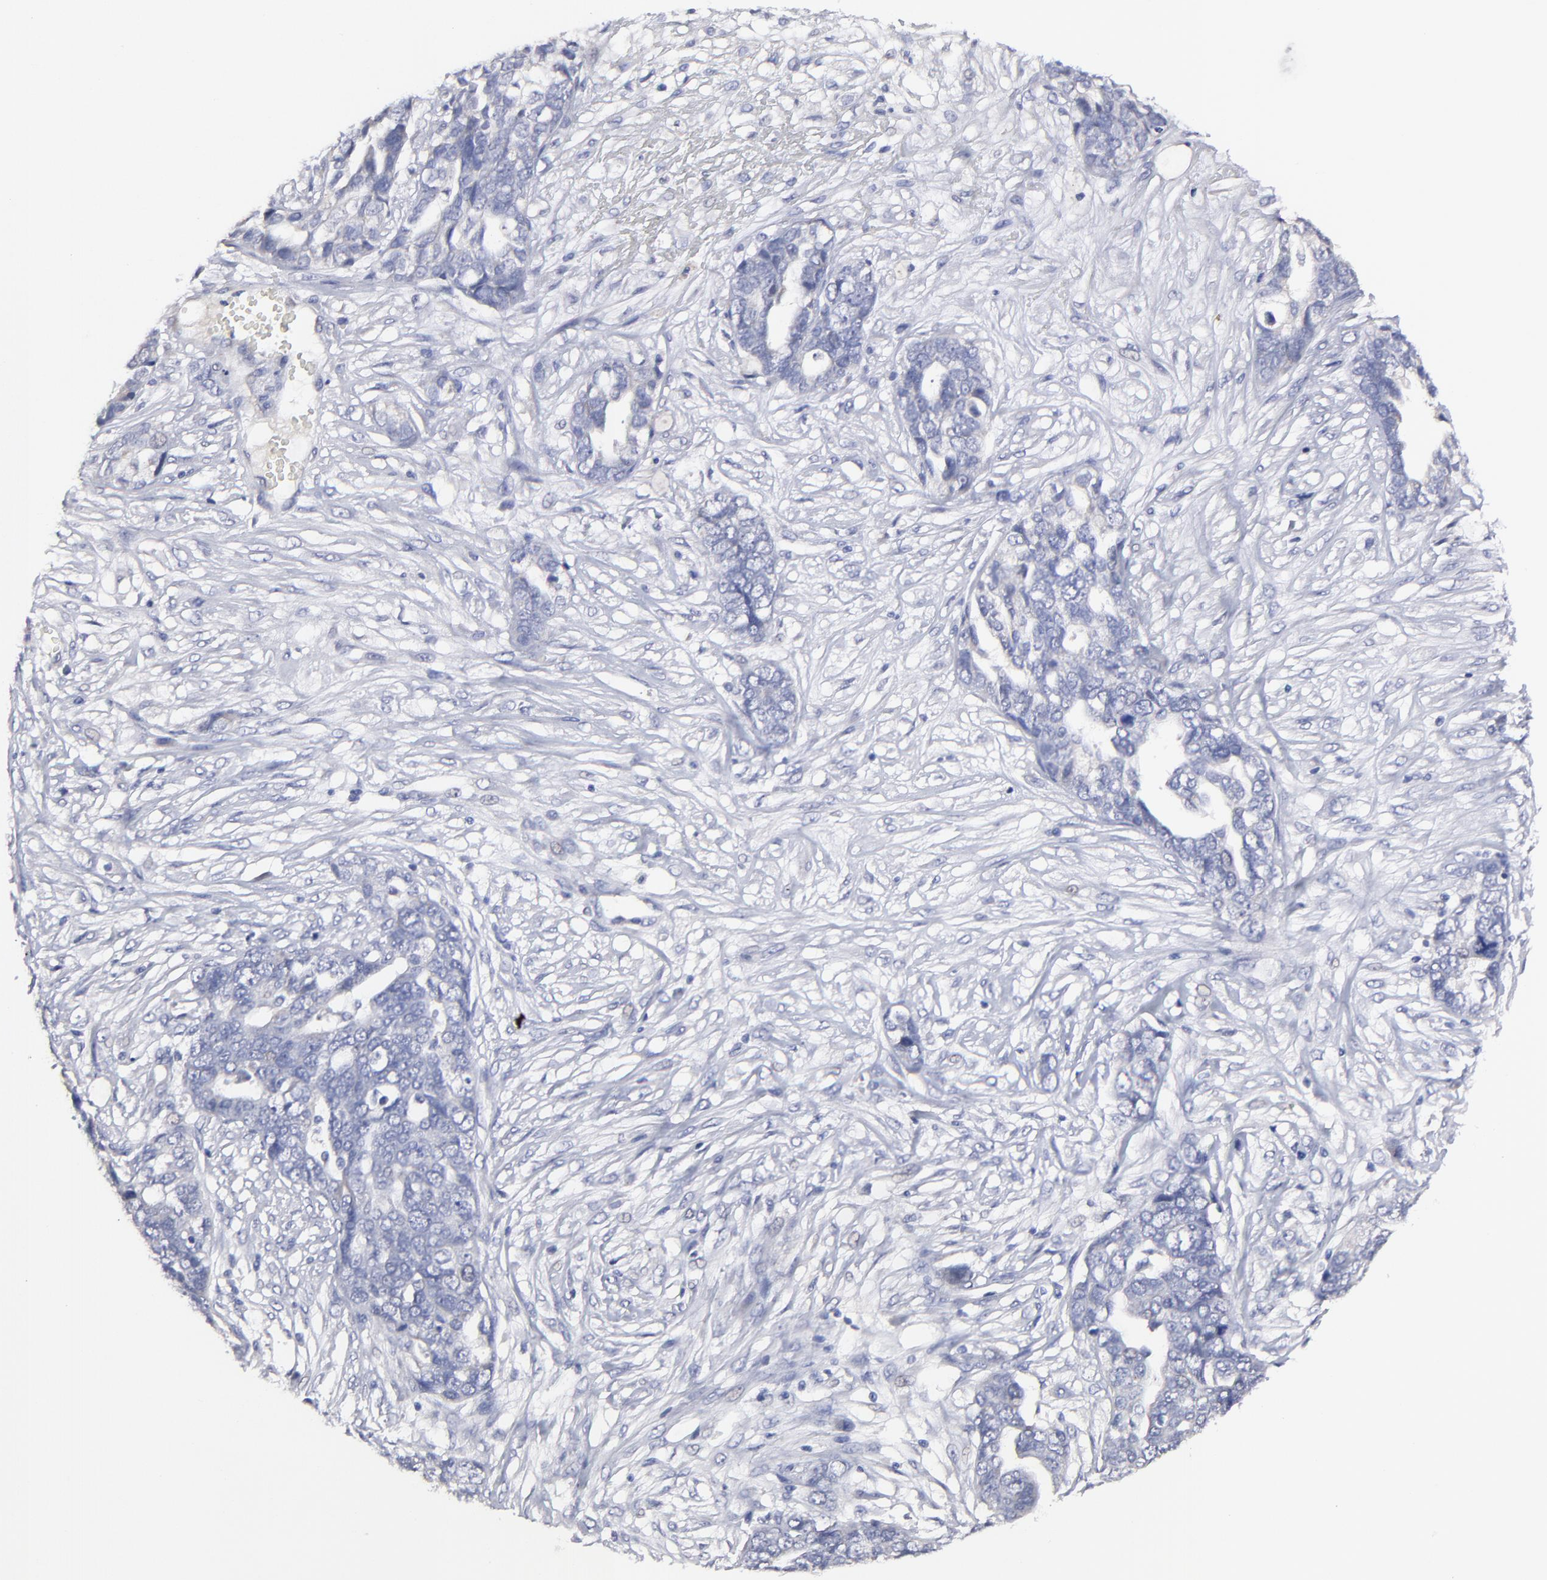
{"staining": {"intensity": "negative", "quantity": "none", "location": "none"}, "tissue": "ovarian cancer", "cell_type": "Tumor cells", "image_type": "cancer", "snomed": [{"axis": "morphology", "description": "Normal tissue, NOS"}, {"axis": "morphology", "description": "Cystadenocarcinoma, serous, NOS"}, {"axis": "topography", "description": "Fallopian tube"}, {"axis": "topography", "description": "Ovary"}], "caption": "Tumor cells show no significant protein staining in serous cystadenocarcinoma (ovarian).", "gene": "BTG2", "patient": {"sex": "female", "age": 56}}